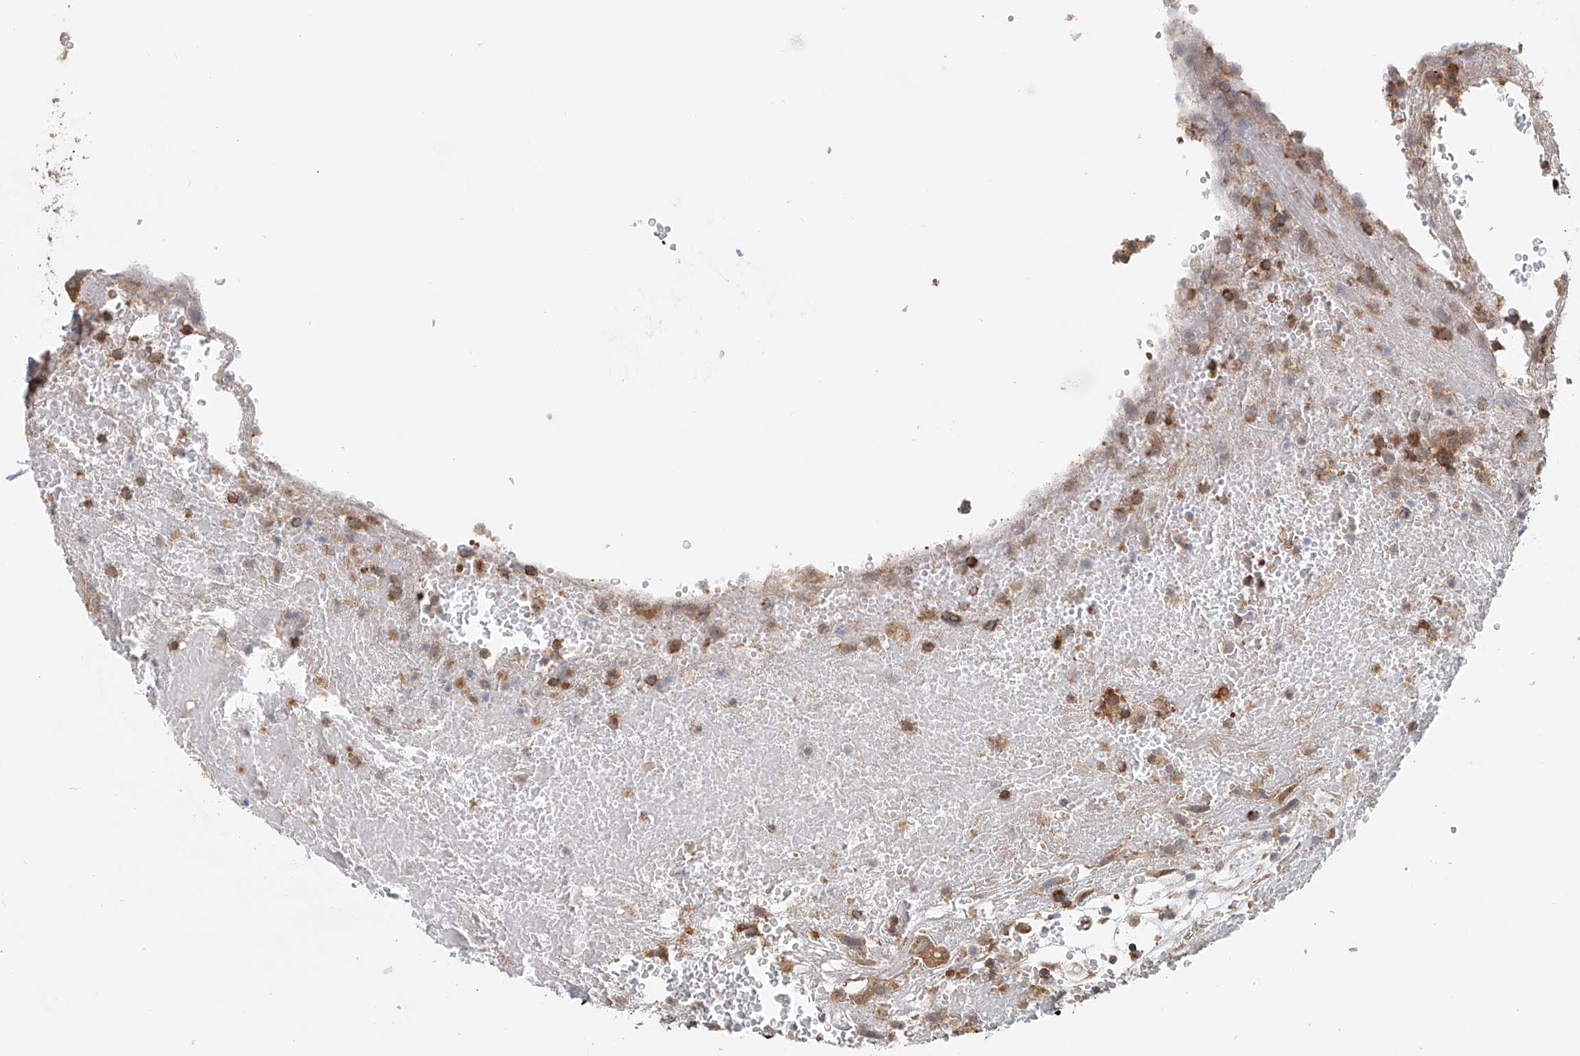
{"staining": {"intensity": "moderate", "quantity": ">75%", "location": "cytoplasmic/membranous"}, "tissue": "thyroid cancer", "cell_type": "Tumor cells", "image_type": "cancer", "snomed": [{"axis": "morphology", "description": "Papillary adenocarcinoma, NOS"}, {"axis": "topography", "description": "Thyroid gland"}], "caption": "There is medium levels of moderate cytoplasmic/membranous expression in tumor cells of thyroid cancer, as demonstrated by immunohistochemical staining (brown color).", "gene": "FRYL", "patient": {"sex": "male", "age": 77}}